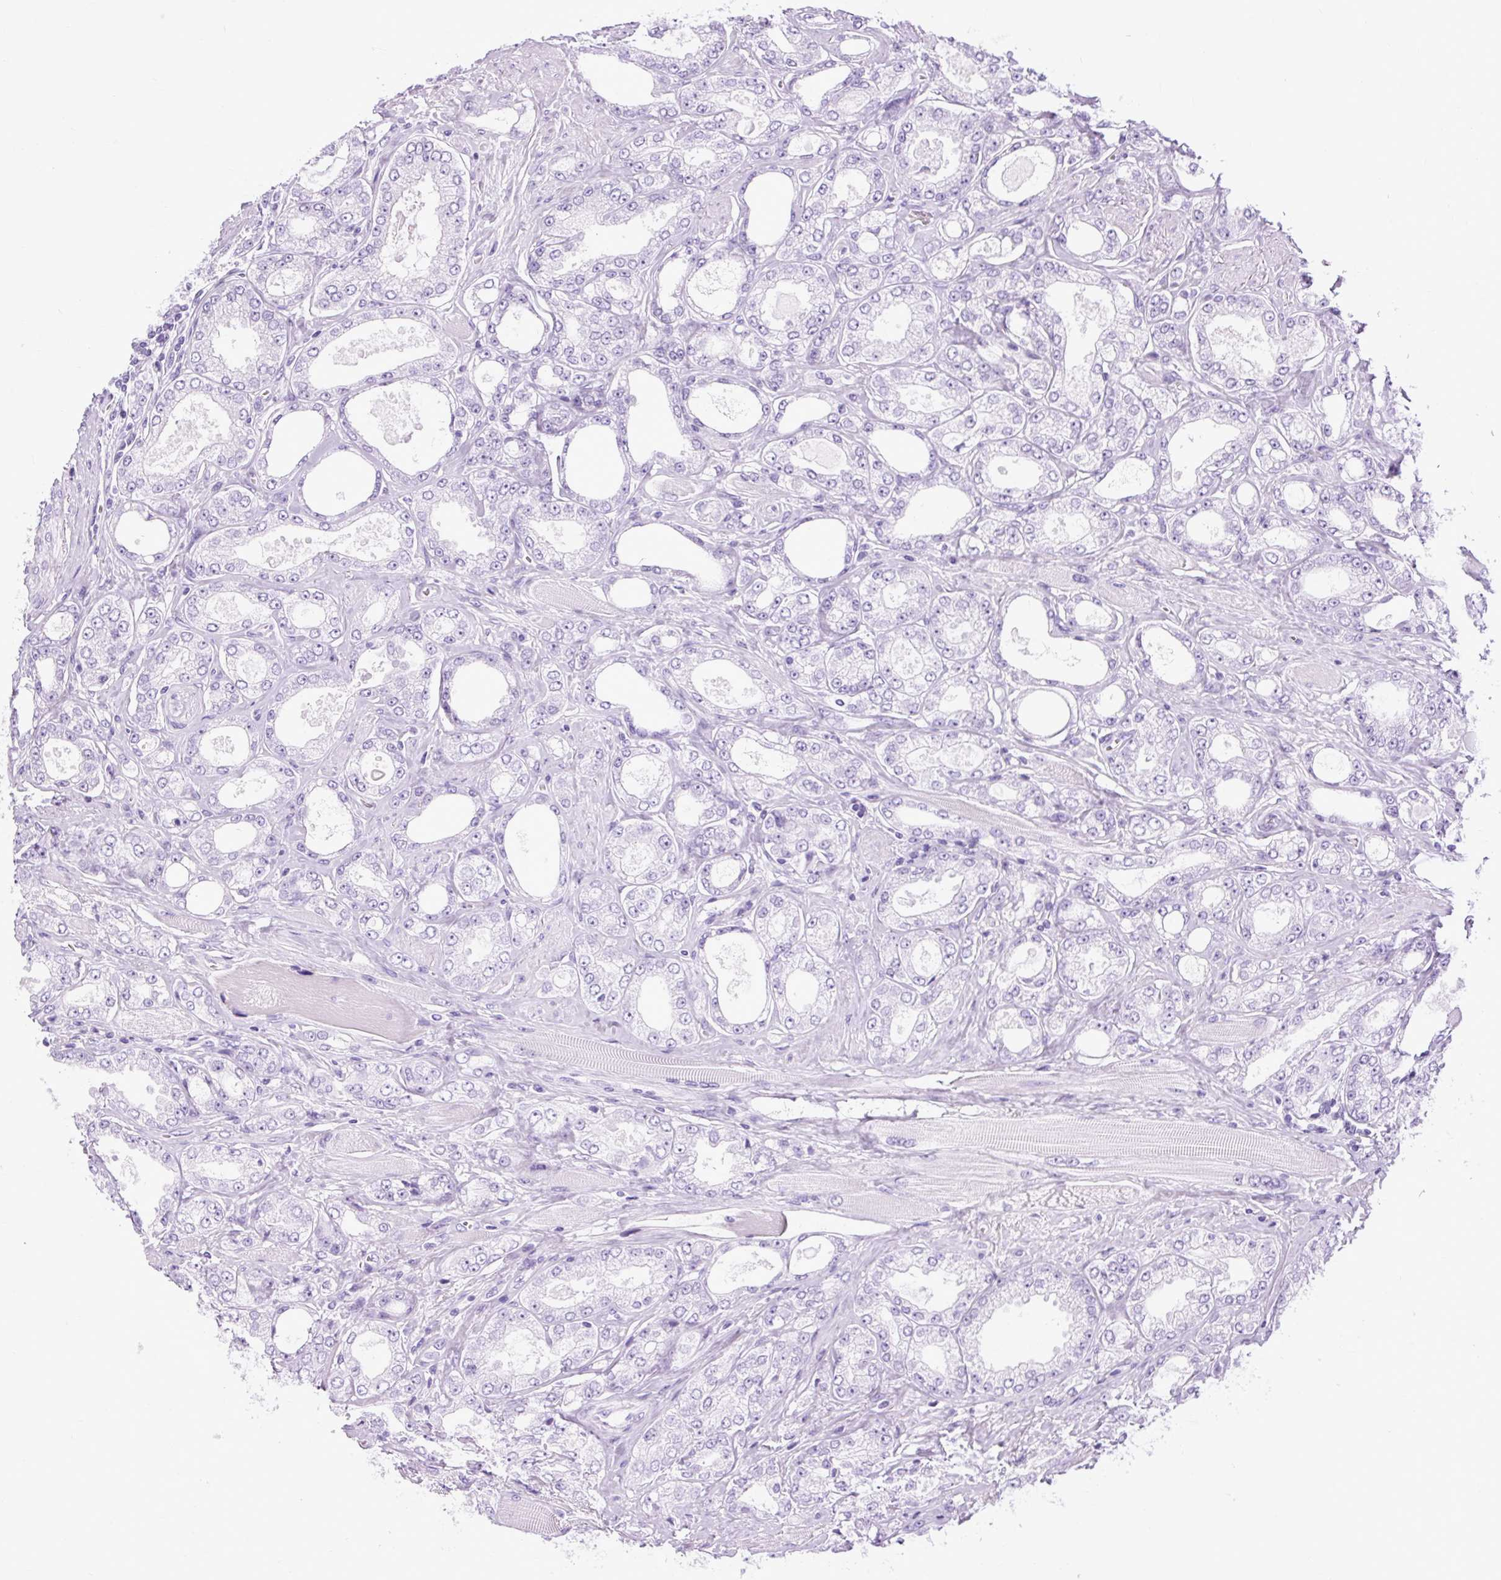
{"staining": {"intensity": "negative", "quantity": "none", "location": "none"}, "tissue": "prostate cancer", "cell_type": "Tumor cells", "image_type": "cancer", "snomed": [{"axis": "morphology", "description": "Adenocarcinoma, High grade"}, {"axis": "topography", "description": "Prostate"}], "caption": "High magnification brightfield microscopy of prostate high-grade adenocarcinoma stained with DAB (brown) and counterstained with hematoxylin (blue): tumor cells show no significant staining. The staining is performed using DAB brown chromogen with nuclei counter-stained in using hematoxylin.", "gene": "FABP7", "patient": {"sex": "male", "age": 68}}